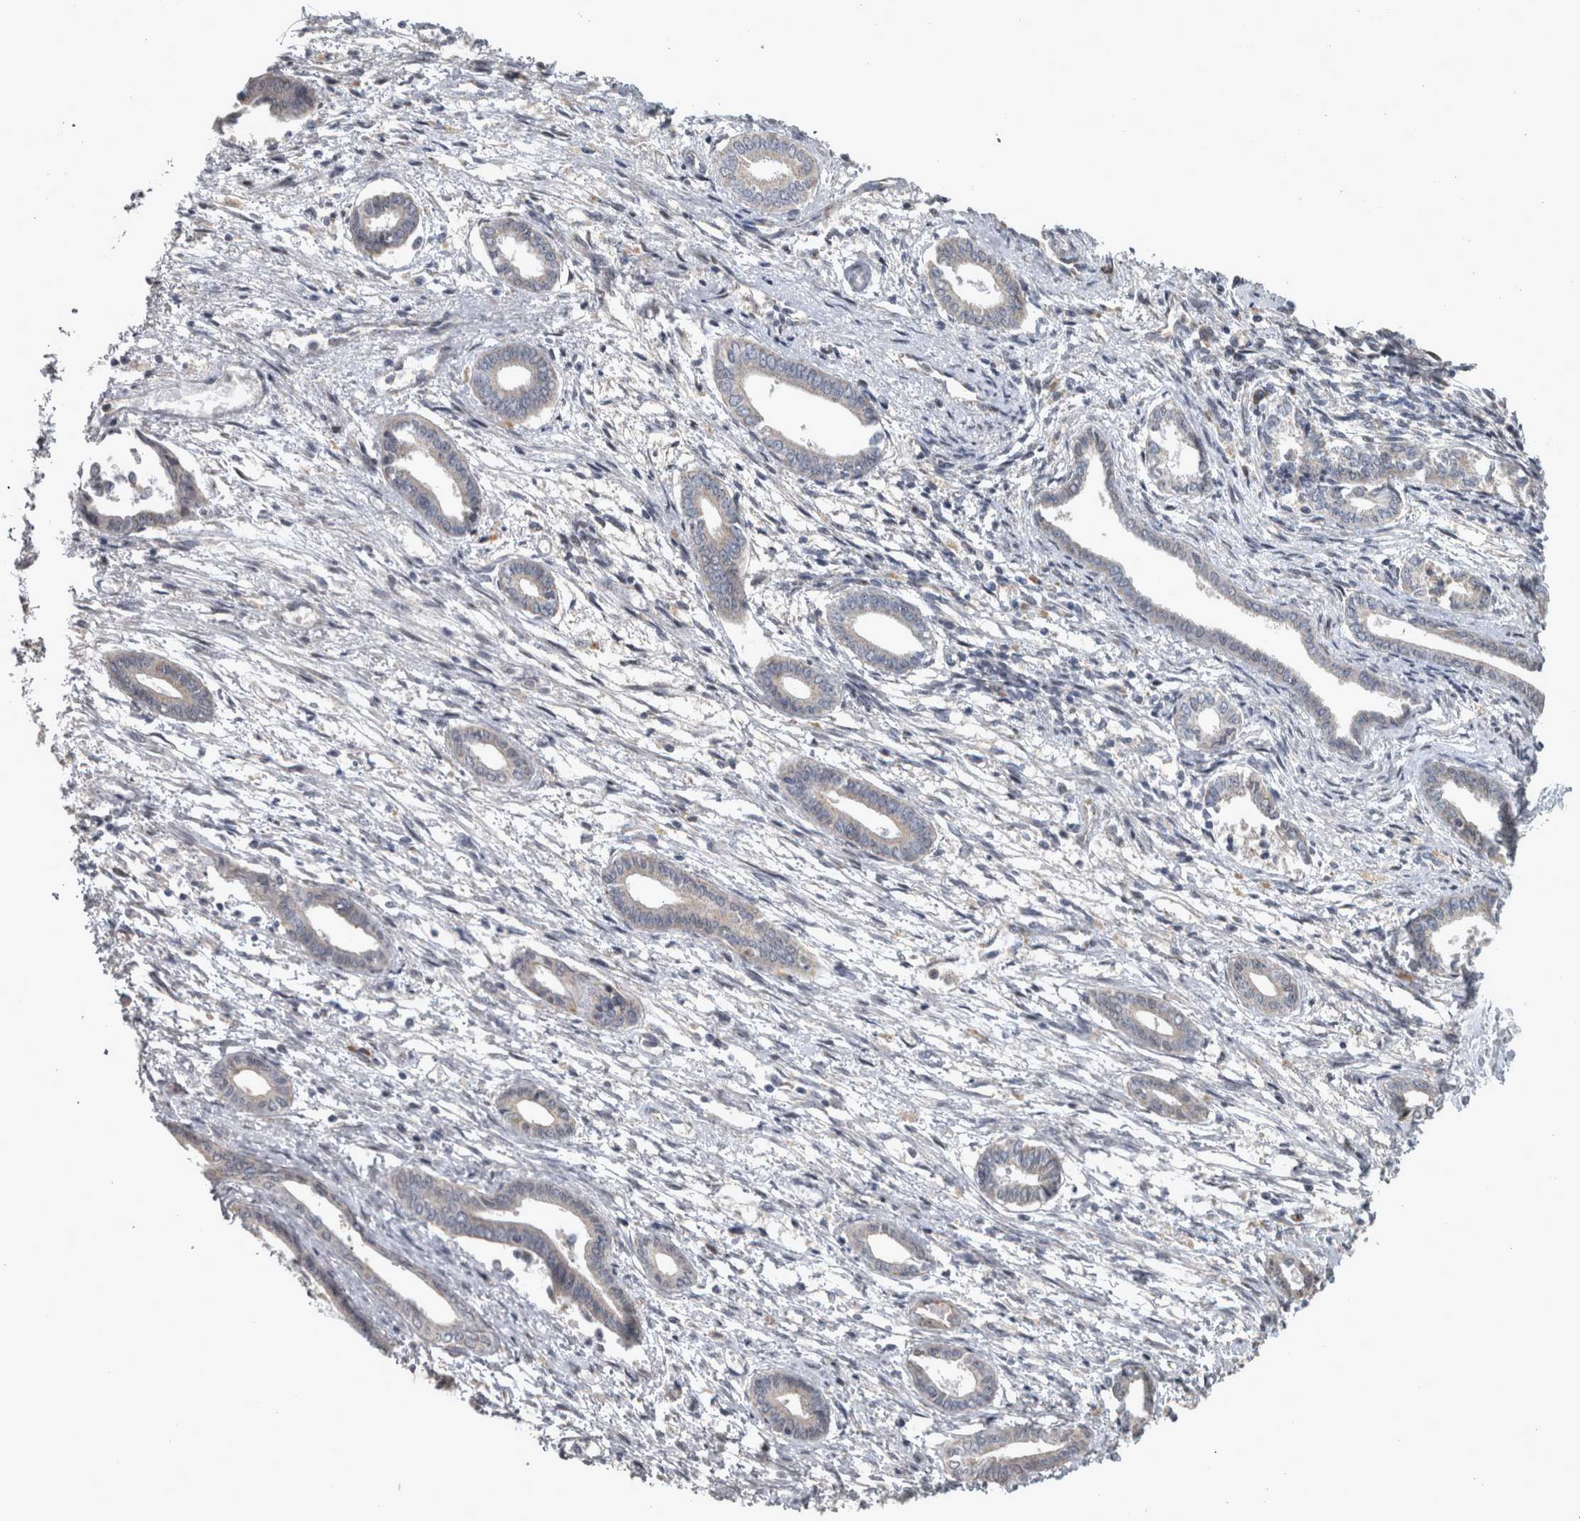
{"staining": {"intensity": "negative", "quantity": "none", "location": "none"}, "tissue": "endometrium", "cell_type": "Cells in endometrial stroma", "image_type": "normal", "snomed": [{"axis": "morphology", "description": "Normal tissue, NOS"}, {"axis": "topography", "description": "Endometrium"}], "caption": "A high-resolution image shows immunohistochemistry (IHC) staining of unremarkable endometrium, which displays no significant positivity in cells in endometrial stroma. The staining is performed using DAB (3,3'-diaminobenzidine) brown chromogen with nuclei counter-stained in using hematoxylin.", "gene": "DBT", "patient": {"sex": "female", "age": 56}}